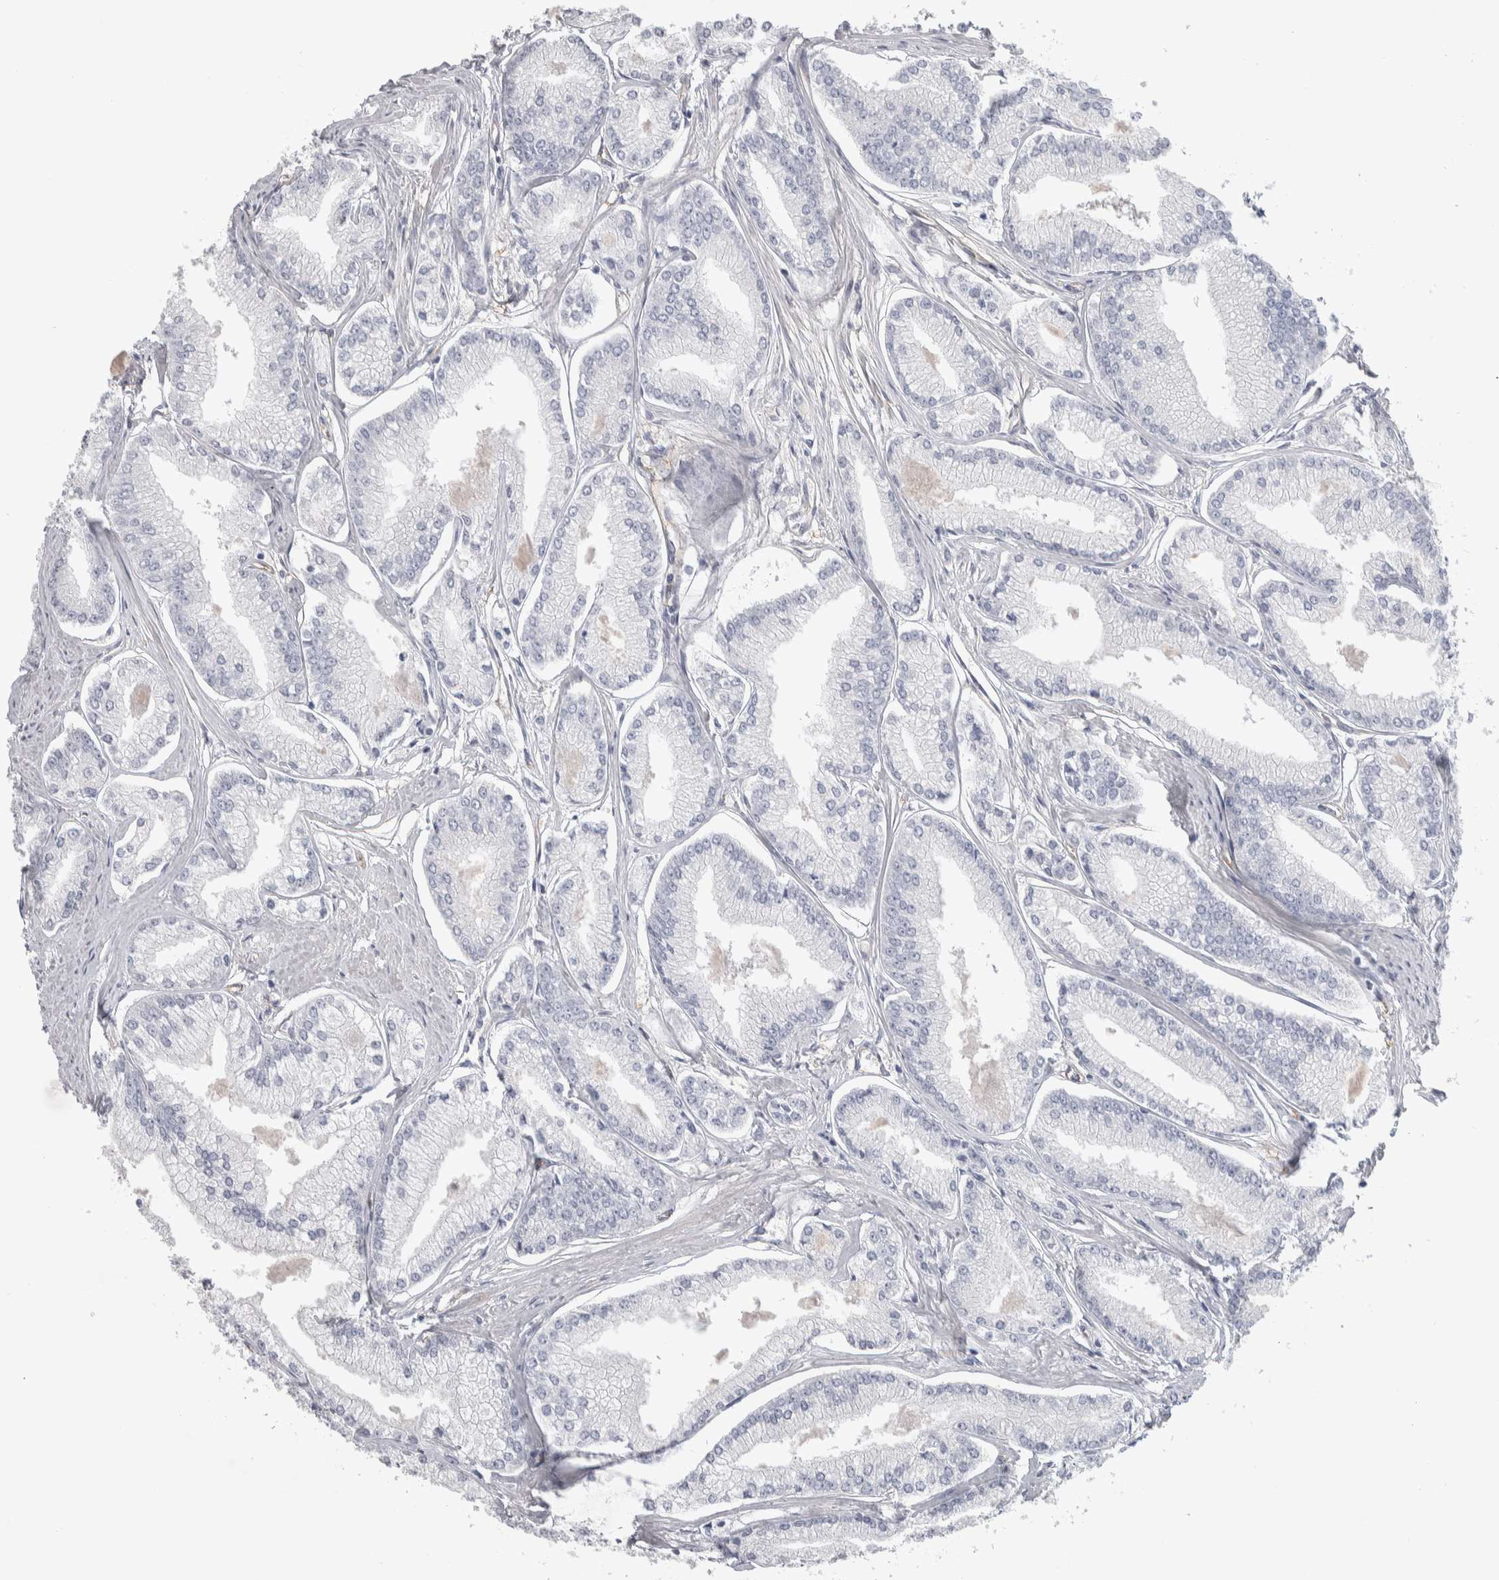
{"staining": {"intensity": "negative", "quantity": "none", "location": "none"}, "tissue": "prostate cancer", "cell_type": "Tumor cells", "image_type": "cancer", "snomed": [{"axis": "morphology", "description": "Adenocarcinoma, Low grade"}, {"axis": "topography", "description": "Prostate"}], "caption": "Histopathology image shows no protein positivity in tumor cells of prostate cancer (low-grade adenocarcinoma) tissue.", "gene": "ZNF862", "patient": {"sex": "male", "age": 52}}